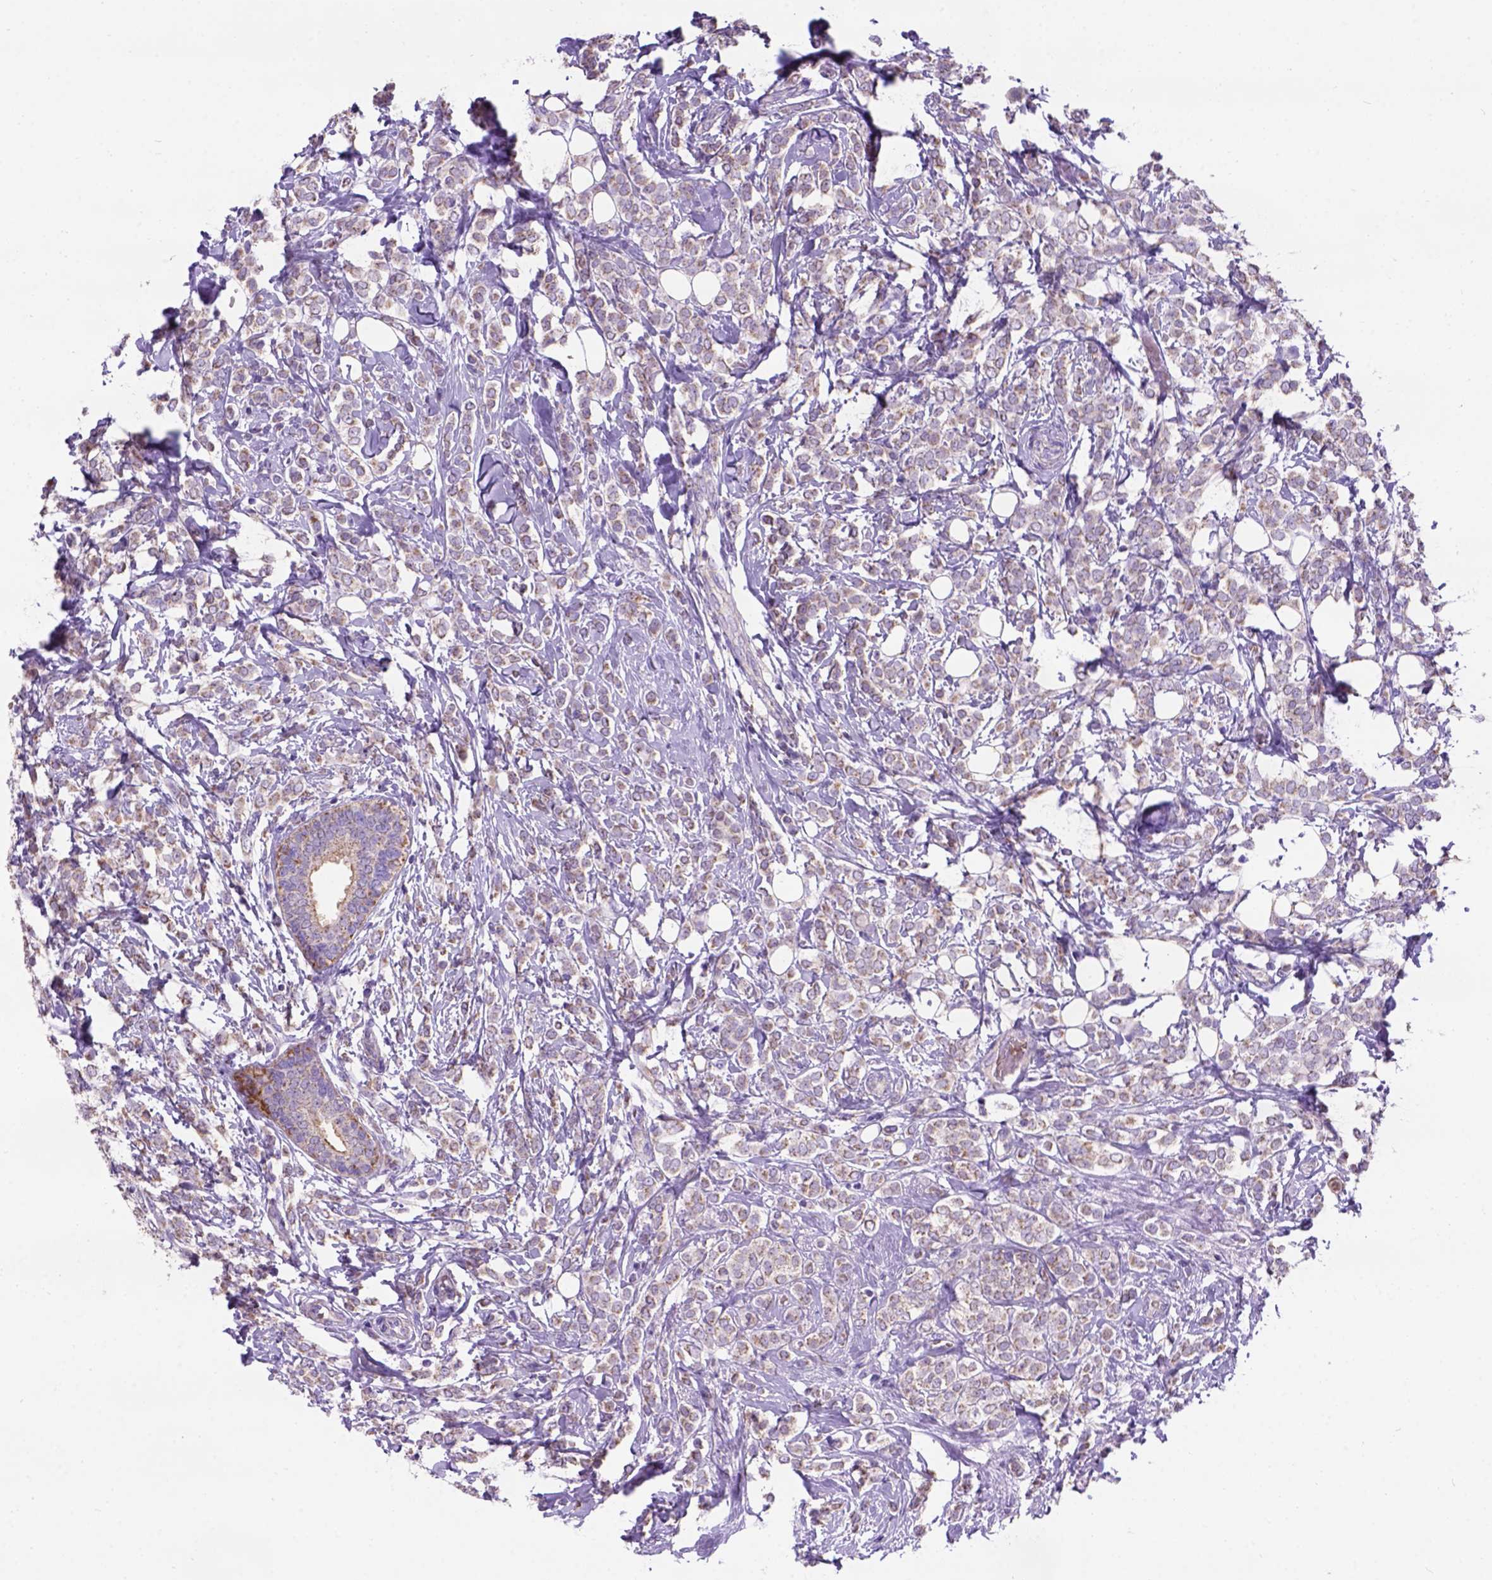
{"staining": {"intensity": "weak", "quantity": ">75%", "location": "cytoplasmic/membranous"}, "tissue": "breast cancer", "cell_type": "Tumor cells", "image_type": "cancer", "snomed": [{"axis": "morphology", "description": "Lobular carcinoma"}, {"axis": "topography", "description": "Breast"}], "caption": "IHC histopathology image of neoplastic tissue: lobular carcinoma (breast) stained using immunohistochemistry (IHC) reveals low levels of weak protein expression localized specifically in the cytoplasmic/membranous of tumor cells, appearing as a cytoplasmic/membranous brown color.", "gene": "L2HGDH", "patient": {"sex": "female", "age": 49}}